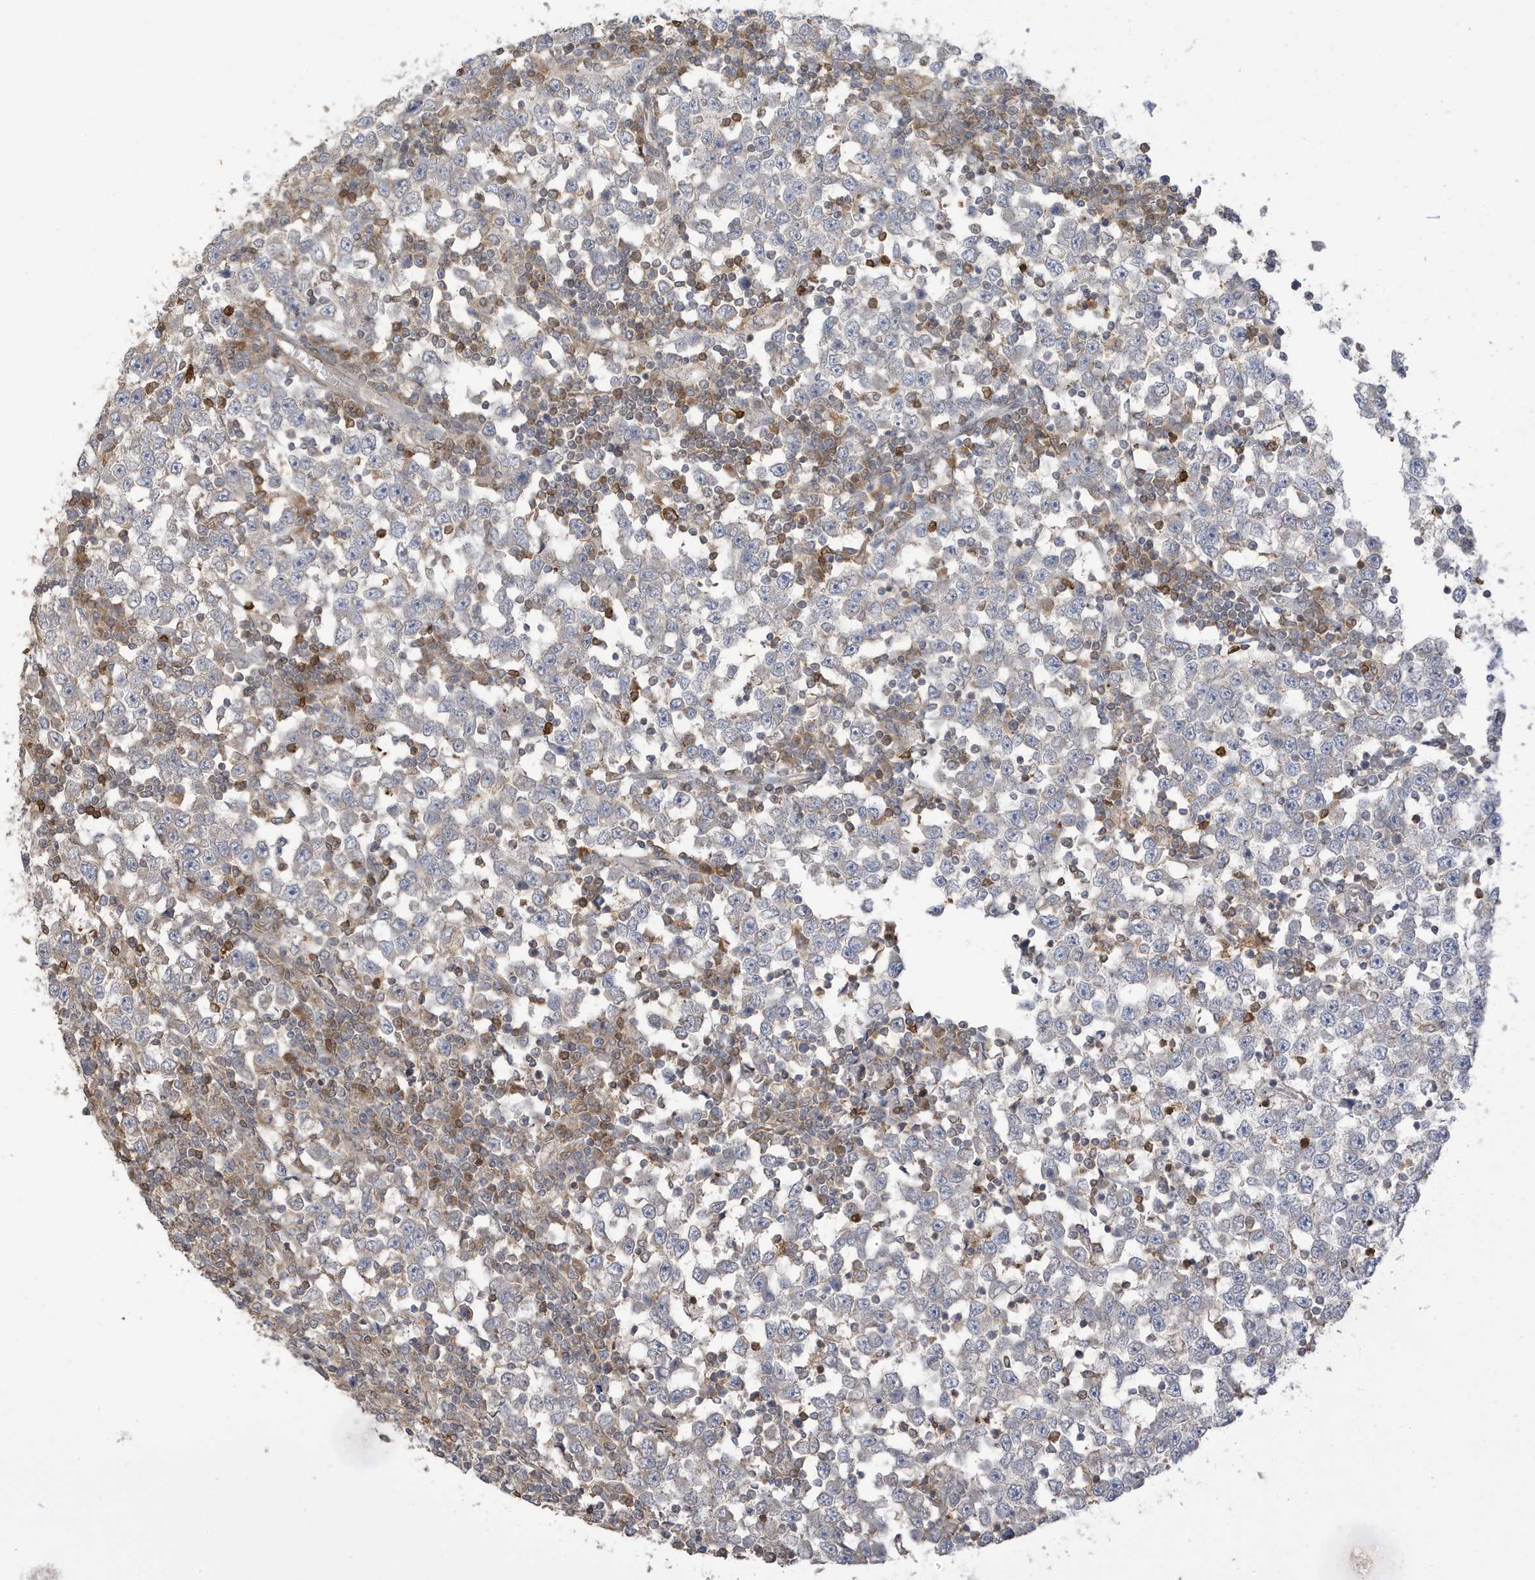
{"staining": {"intensity": "negative", "quantity": "none", "location": "none"}, "tissue": "testis cancer", "cell_type": "Tumor cells", "image_type": "cancer", "snomed": [{"axis": "morphology", "description": "Seminoma, NOS"}, {"axis": "topography", "description": "Testis"}], "caption": "Immunohistochemical staining of testis seminoma displays no significant expression in tumor cells. (Stains: DAB (3,3'-diaminobenzidine) immunohistochemistry (IHC) with hematoxylin counter stain, Microscopy: brightfield microscopy at high magnification).", "gene": "TAB3", "patient": {"sex": "male", "age": 65}}